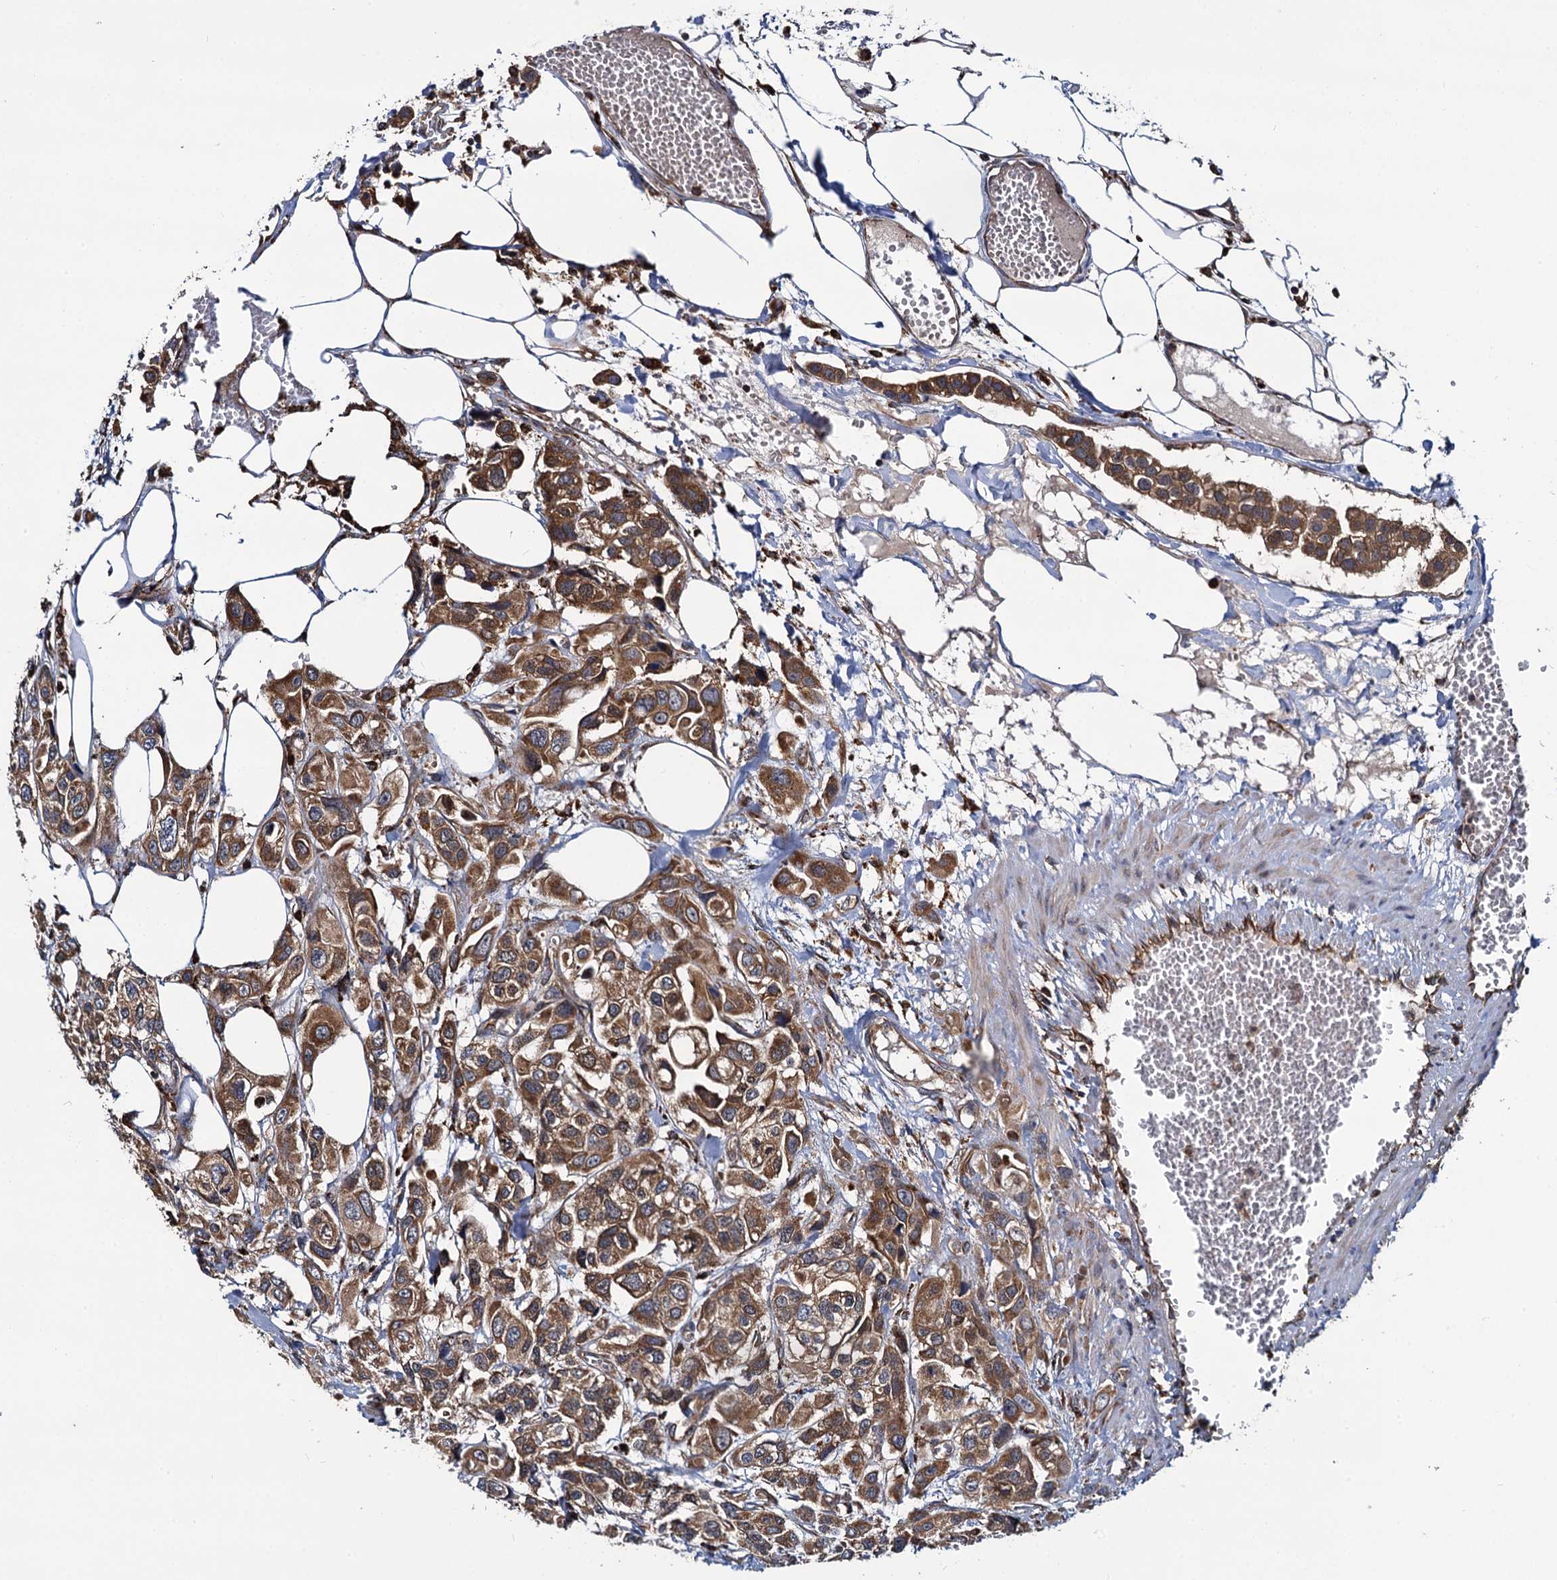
{"staining": {"intensity": "moderate", "quantity": ">75%", "location": "cytoplasmic/membranous"}, "tissue": "urothelial cancer", "cell_type": "Tumor cells", "image_type": "cancer", "snomed": [{"axis": "morphology", "description": "Urothelial carcinoma, High grade"}, {"axis": "topography", "description": "Urinary bladder"}], "caption": "IHC photomicrograph of urothelial cancer stained for a protein (brown), which exhibits medium levels of moderate cytoplasmic/membranous staining in about >75% of tumor cells.", "gene": "UFM1", "patient": {"sex": "male", "age": 67}}